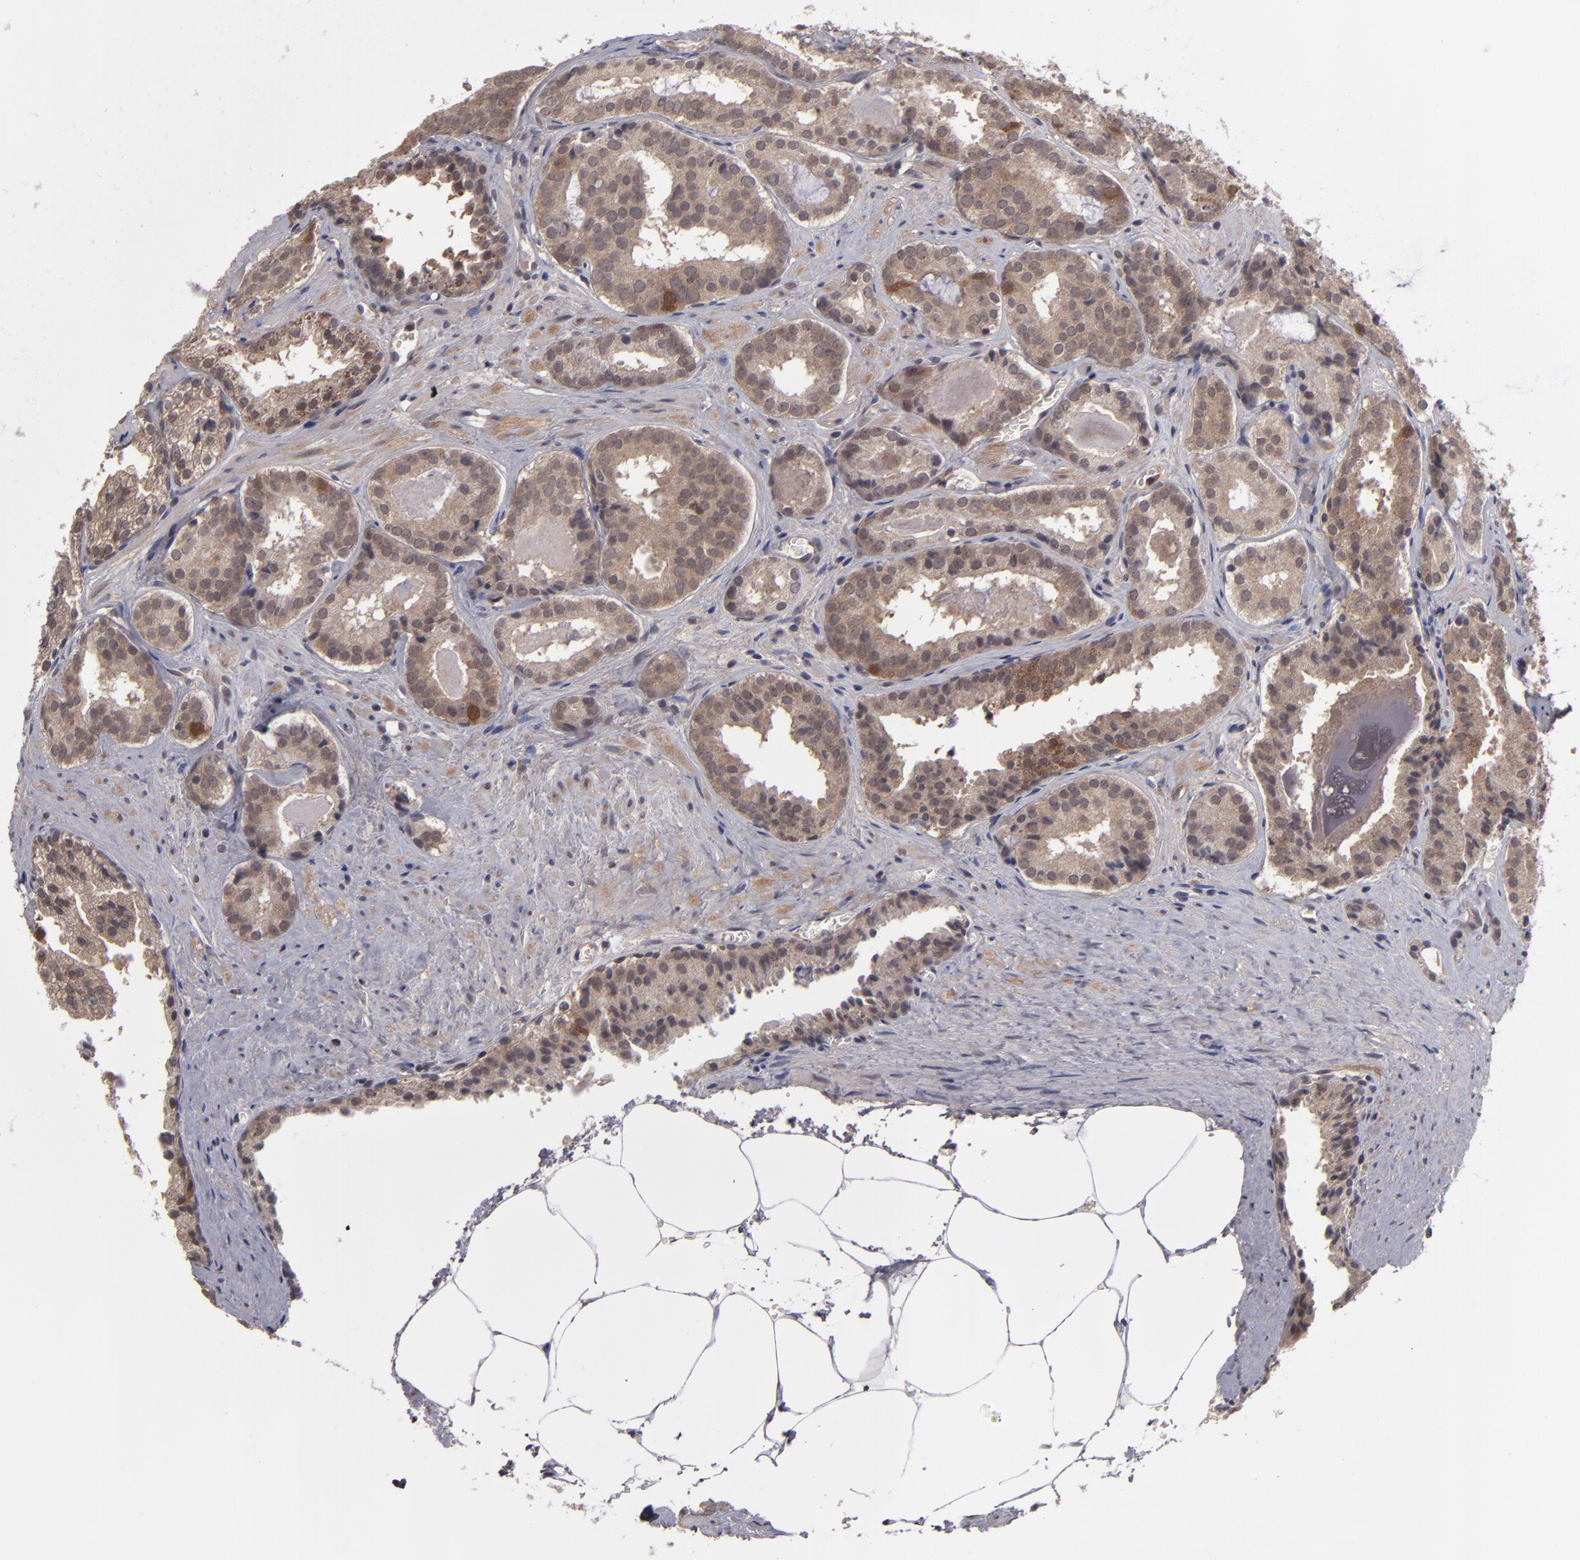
{"staining": {"intensity": "moderate", "quantity": ">75%", "location": "cytoplasmic/membranous"}, "tissue": "prostate cancer", "cell_type": "Tumor cells", "image_type": "cancer", "snomed": [{"axis": "morphology", "description": "Adenocarcinoma, Medium grade"}, {"axis": "topography", "description": "Prostate"}], "caption": "Human medium-grade adenocarcinoma (prostate) stained with a brown dye exhibits moderate cytoplasmic/membranous positive positivity in approximately >75% of tumor cells.", "gene": "TYMS", "patient": {"sex": "male", "age": 64}}